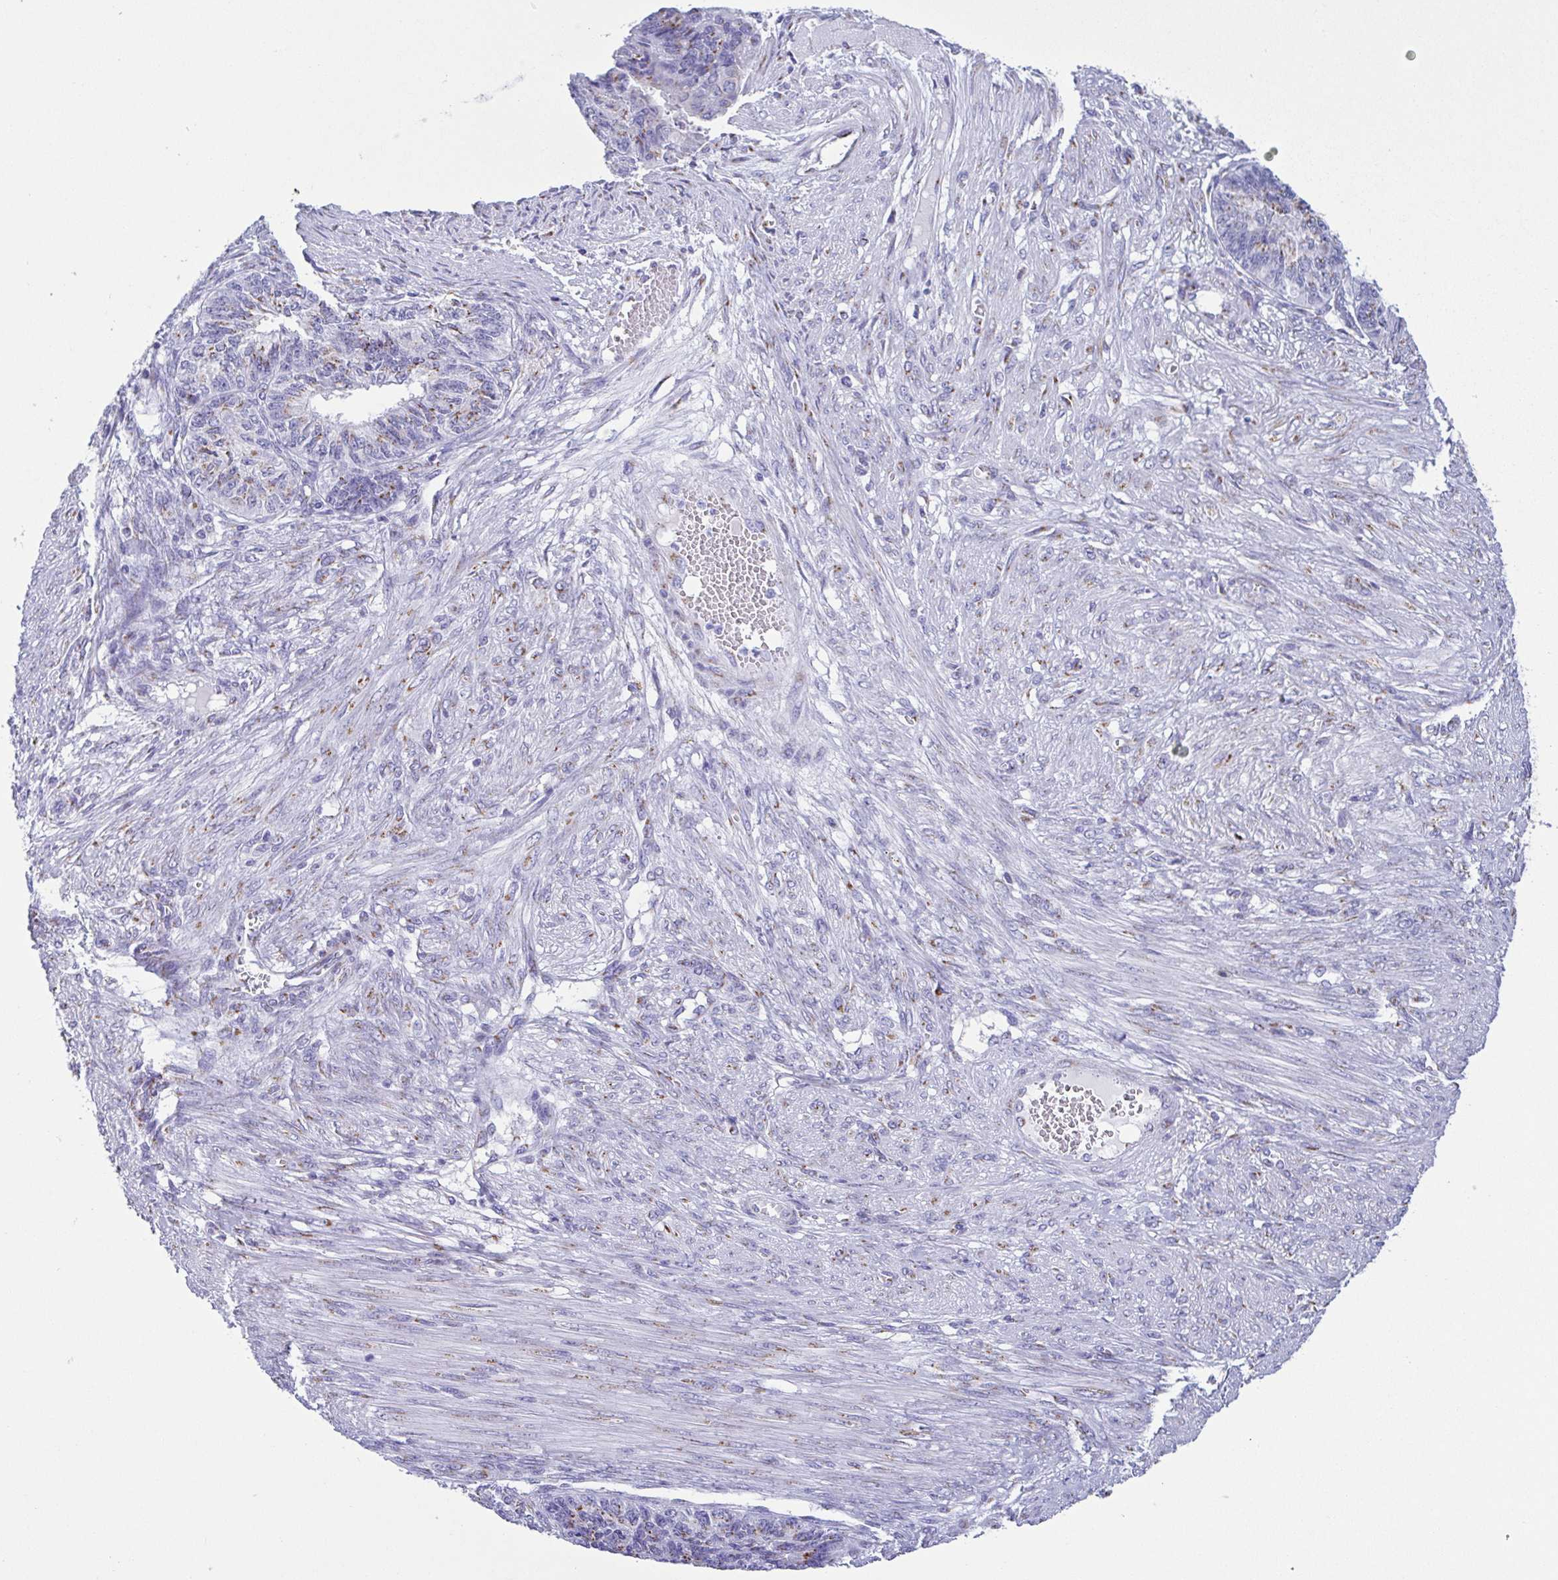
{"staining": {"intensity": "moderate", "quantity": ">75%", "location": "cytoplasmic/membranous"}, "tissue": "endometrial cancer", "cell_type": "Tumor cells", "image_type": "cancer", "snomed": [{"axis": "morphology", "description": "Adenocarcinoma, NOS"}, {"axis": "topography", "description": "Endometrium"}], "caption": "Human endometrial cancer (adenocarcinoma) stained for a protein (brown) demonstrates moderate cytoplasmic/membranous positive staining in approximately >75% of tumor cells.", "gene": "SULT1B1", "patient": {"sex": "female", "age": 32}}